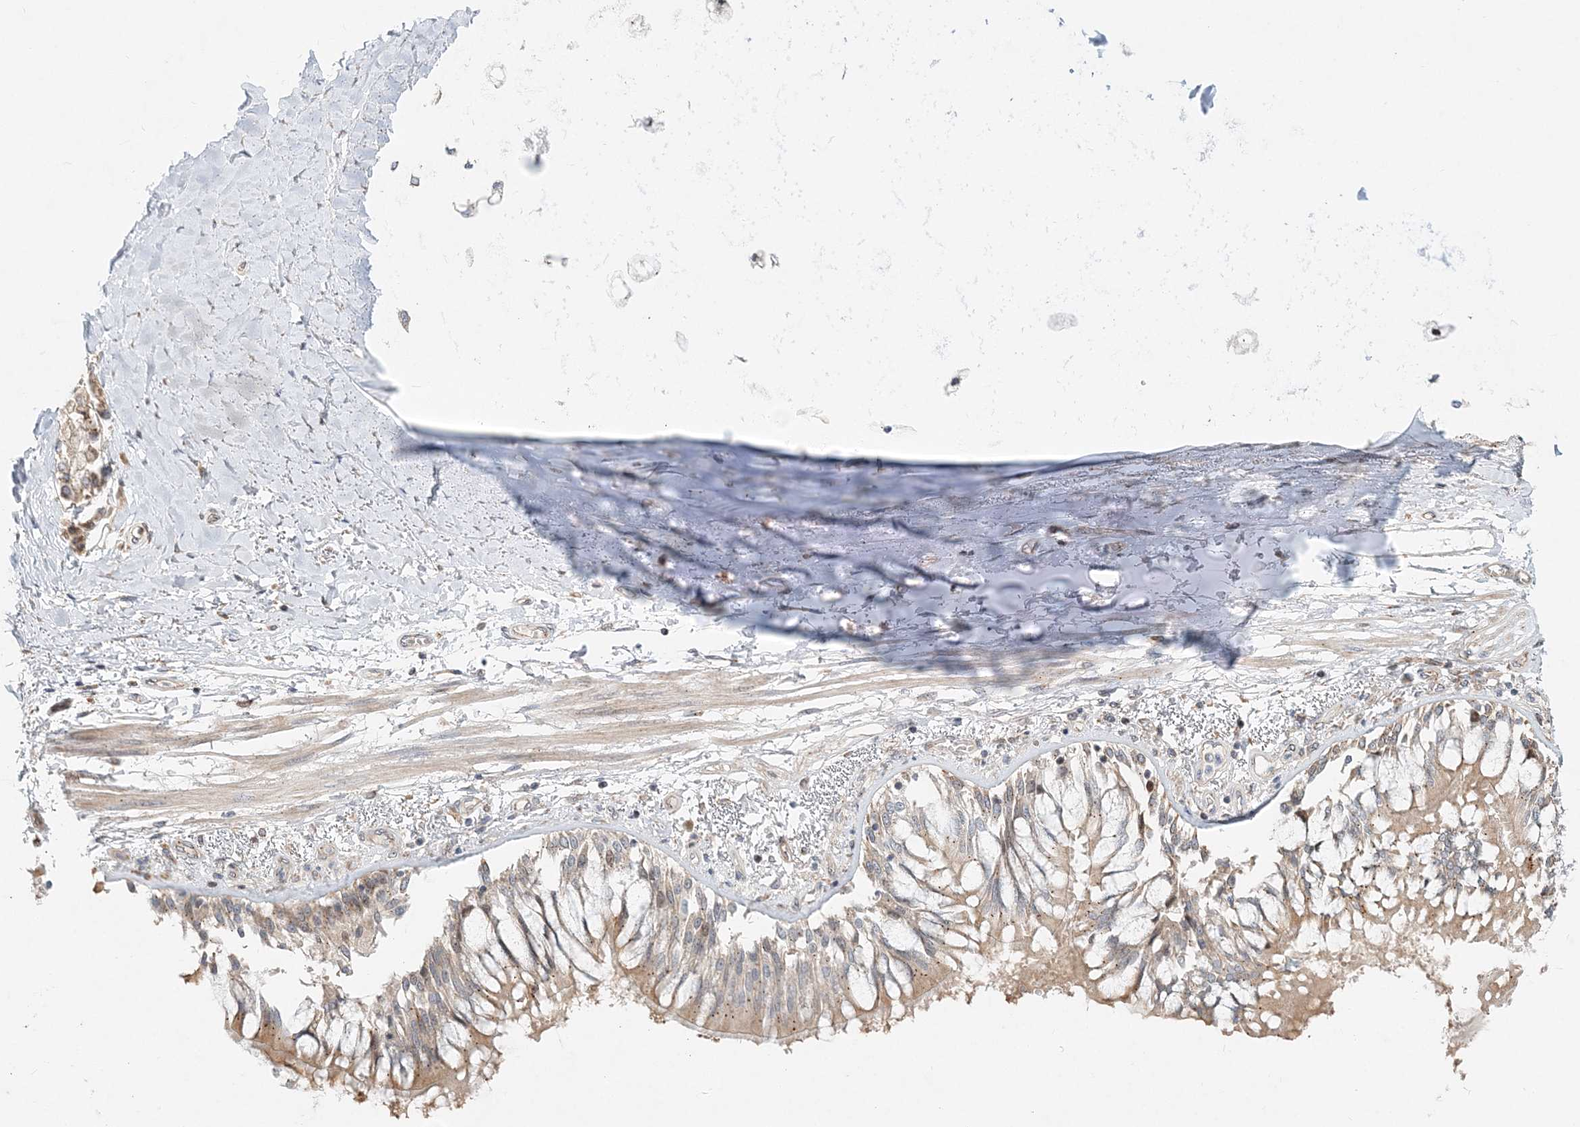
{"staining": {"intensity": "negative", "quantity": "none", "location": "none"}, "tissue": "adipose tissue", "cell_type": "Adipocytes", "image_type": "normal", "snomed": [{"axis": "morphology", "description": "Normal tissue, NOS"}, {"axis": "topography", "description": "Cartilage tissue"}, {"axis": "topography", "description": "Bronchus"}, {"axis": "topography", "description": "Lung"}, {"axis": "topography", "description": "Peripheral nerve tissue"}], "caption": "Adipocytes are negative for protein expression in unremarkable human adipose tissue. (Brightfield microscopy of DAB immunohistochemistry at high magnification).", "gene": "CXXC5", "patient": {"sex": "female", "age": 49}}